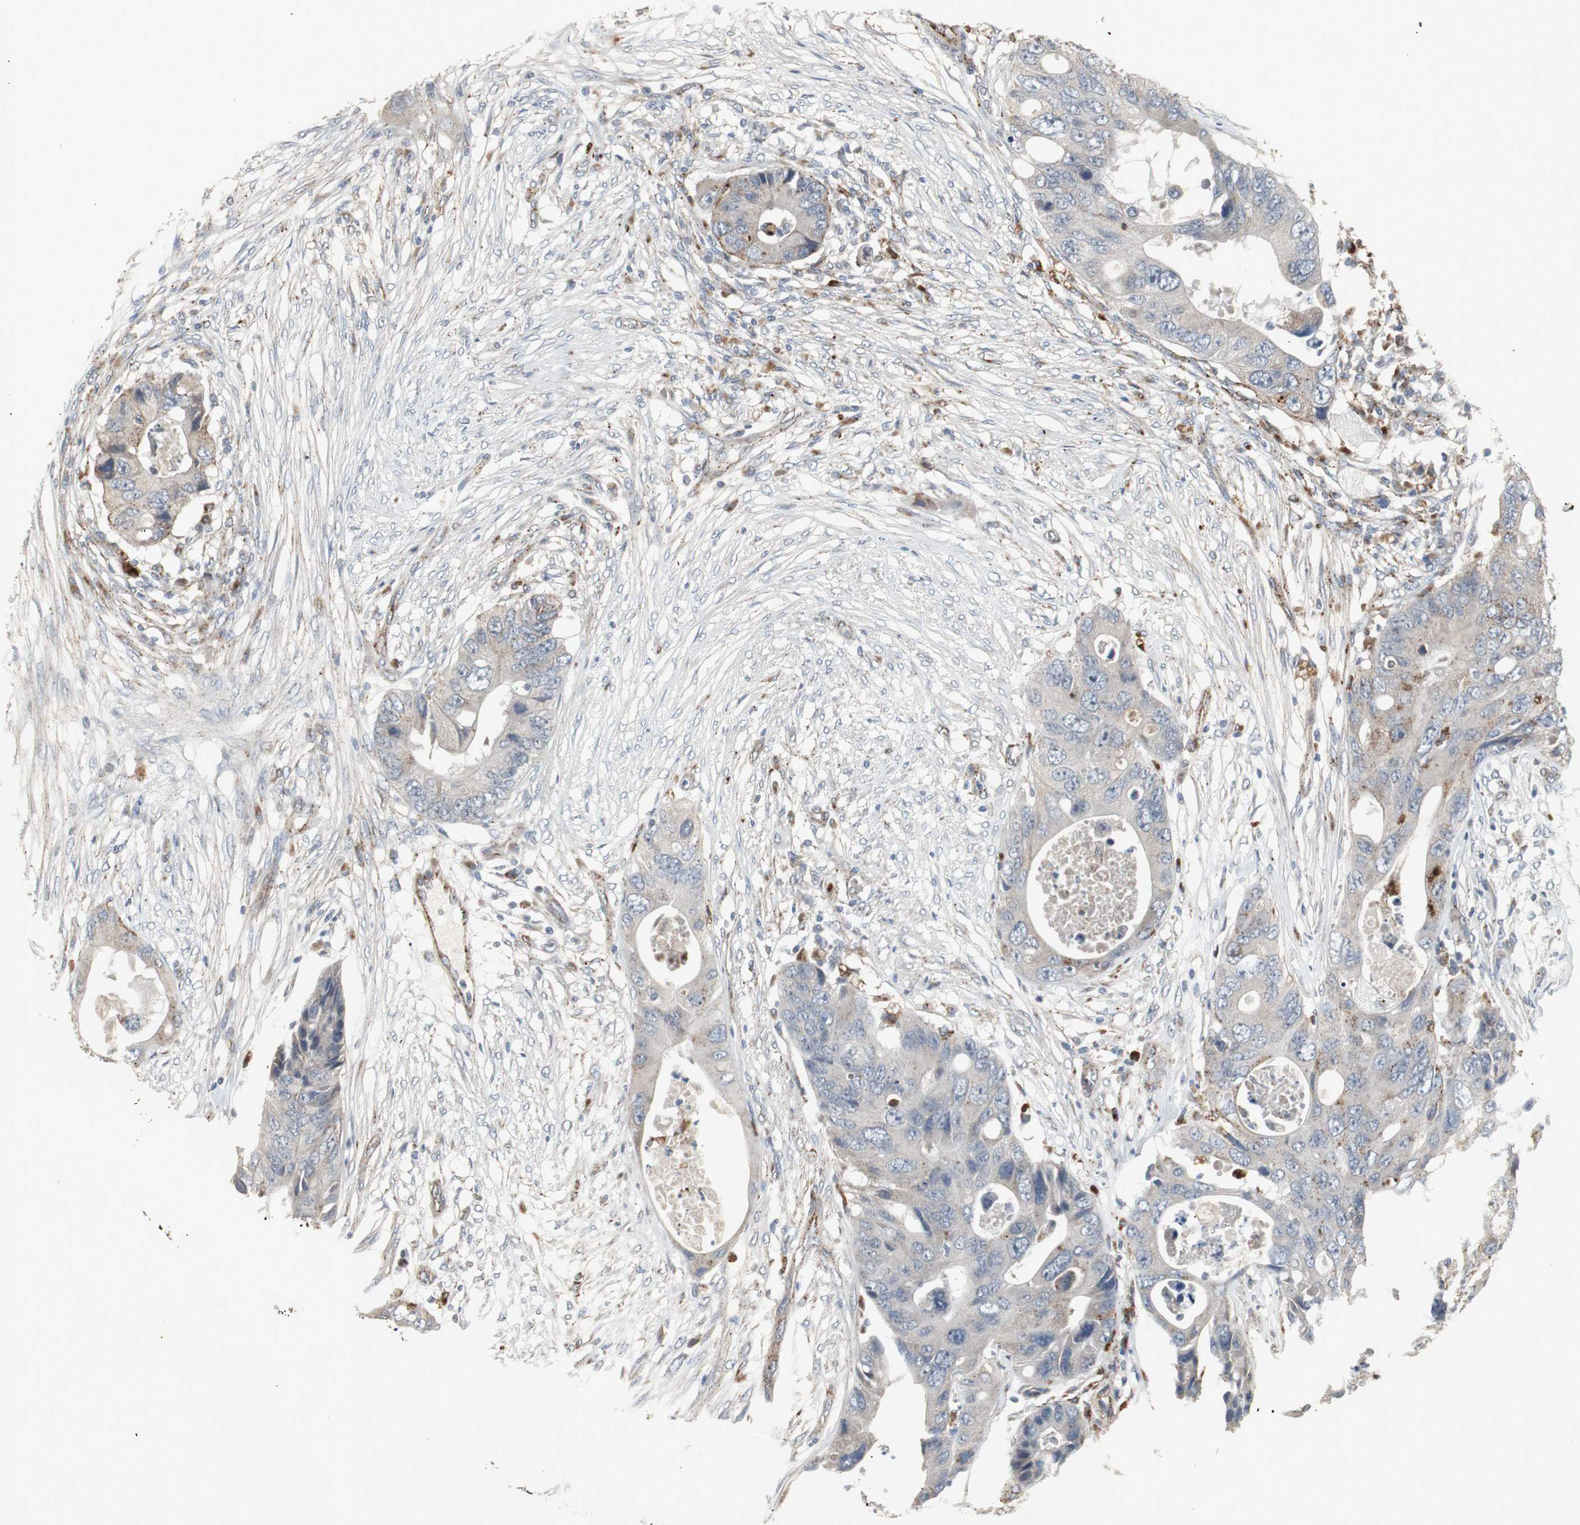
{"staining": {"intensity": "weak", "quantity": "<25%", "location": "cytoplasmic/membranous"}, "tissue": "colorectal cancer", "cell_type": "Tumor cells", "image_type": "cancer", "snomed": [{"axis": "morphology", "description": "Adenocarcinoma, NOS"}, {"axis": "topography", "description": "Colon"}], "caption": "Adenocarcinoma (colorectal) was stained to show a protein in brown. There is no significant staining in tumor cells.", "gene": "GBA1", "patient": {"sex": "male", "age": 71}}